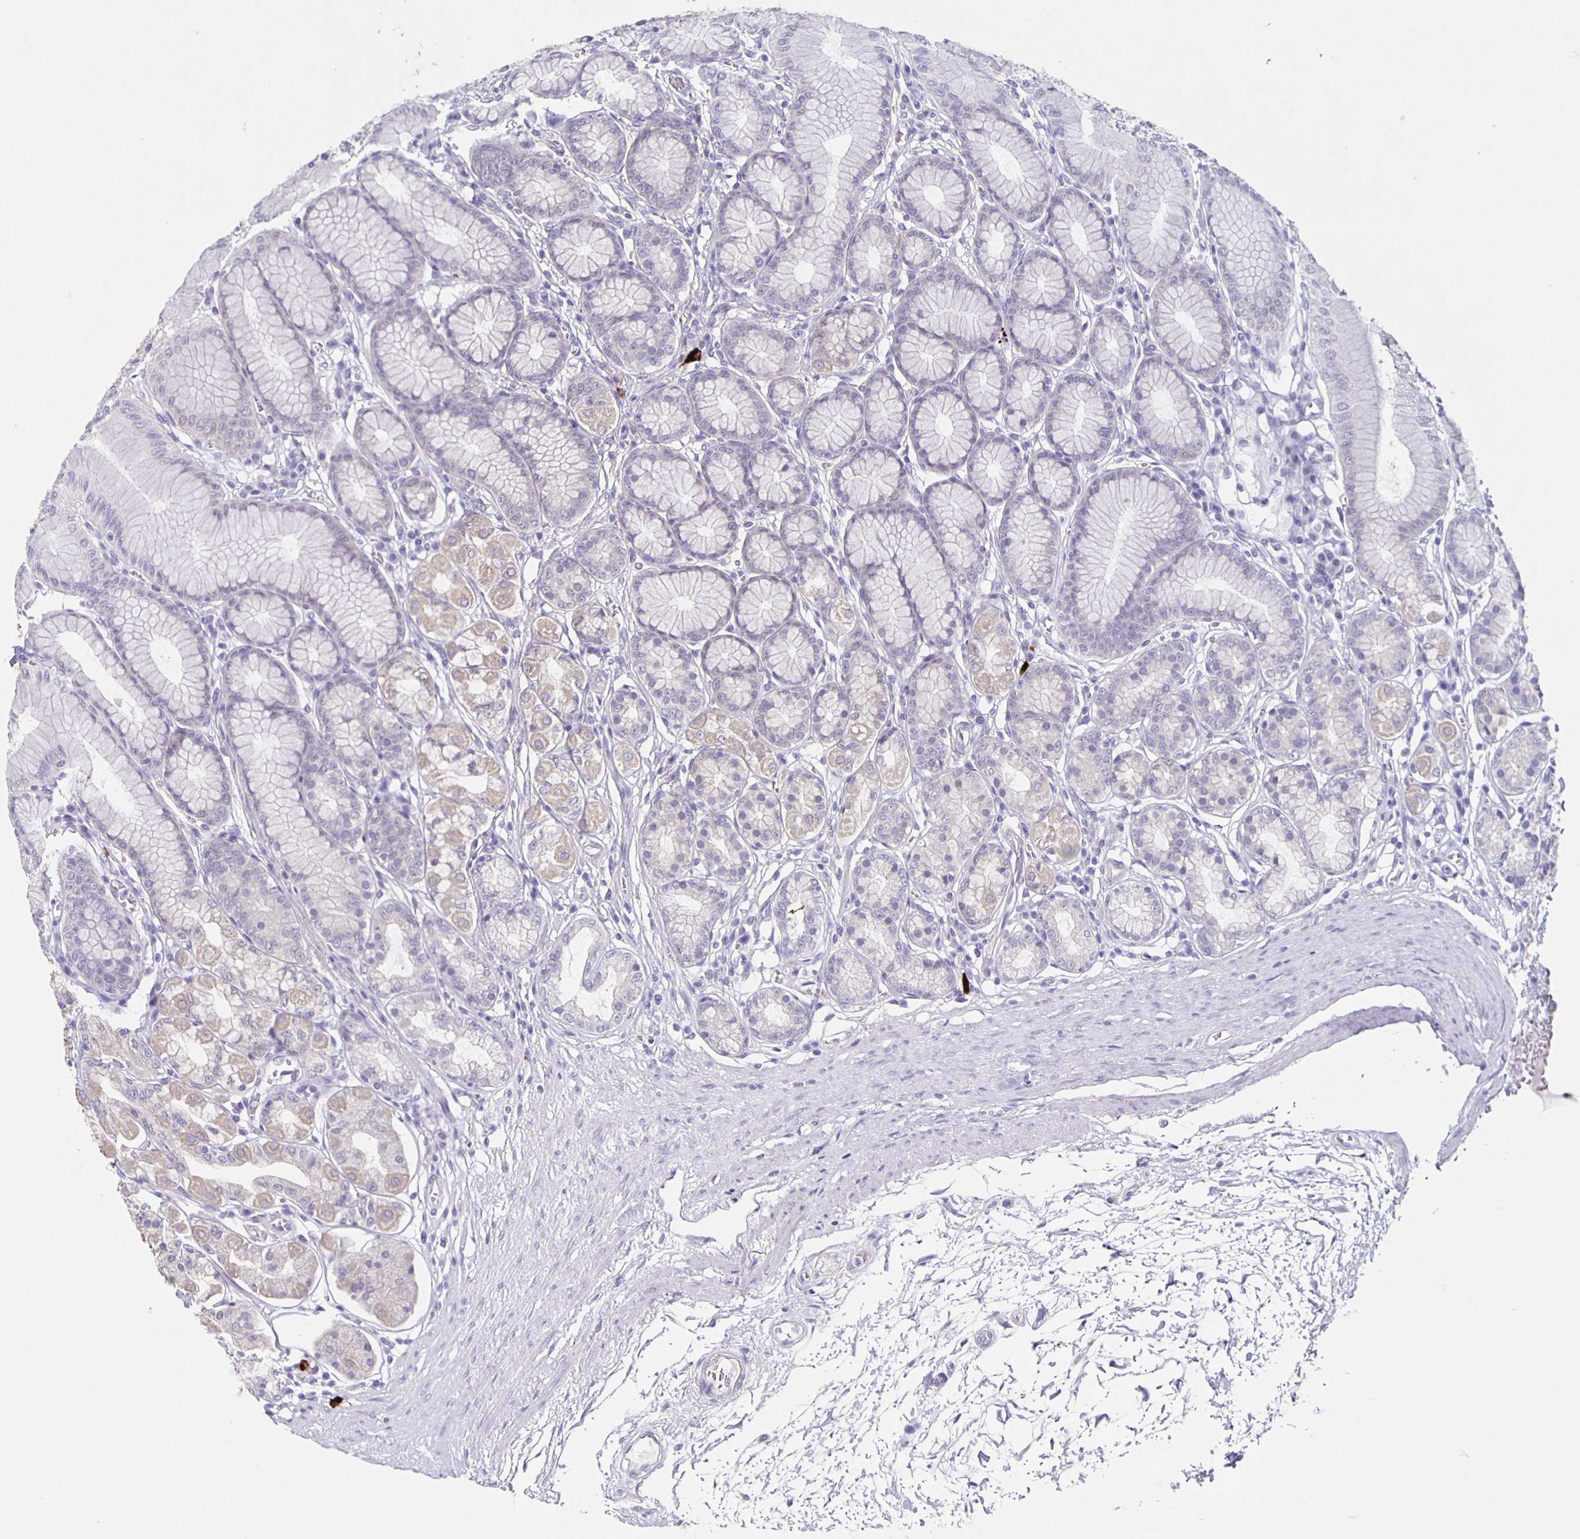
{"staining": {"intensity": "weak", "quantity": "<25%", "location": "cytoplasmic/membranous"}, "tissue": "stomach", "cell_type": "Glandular cells", "image_type": "normal", "snomed": [{"axis": "morphology", "description": "Normal tissue, NOS"}, {"axis": "topography", "description": "Stomach"}, {"axis": "topography", "description": "Stomach, lower"}], "caption": "This is a photomicrograph of IHC staining of normal stomach, which shows no expression in glandular cells. Nuclei are stained in blue.", "gene": "CARNS1", "patient": {"sex": "male", "age": 76}}